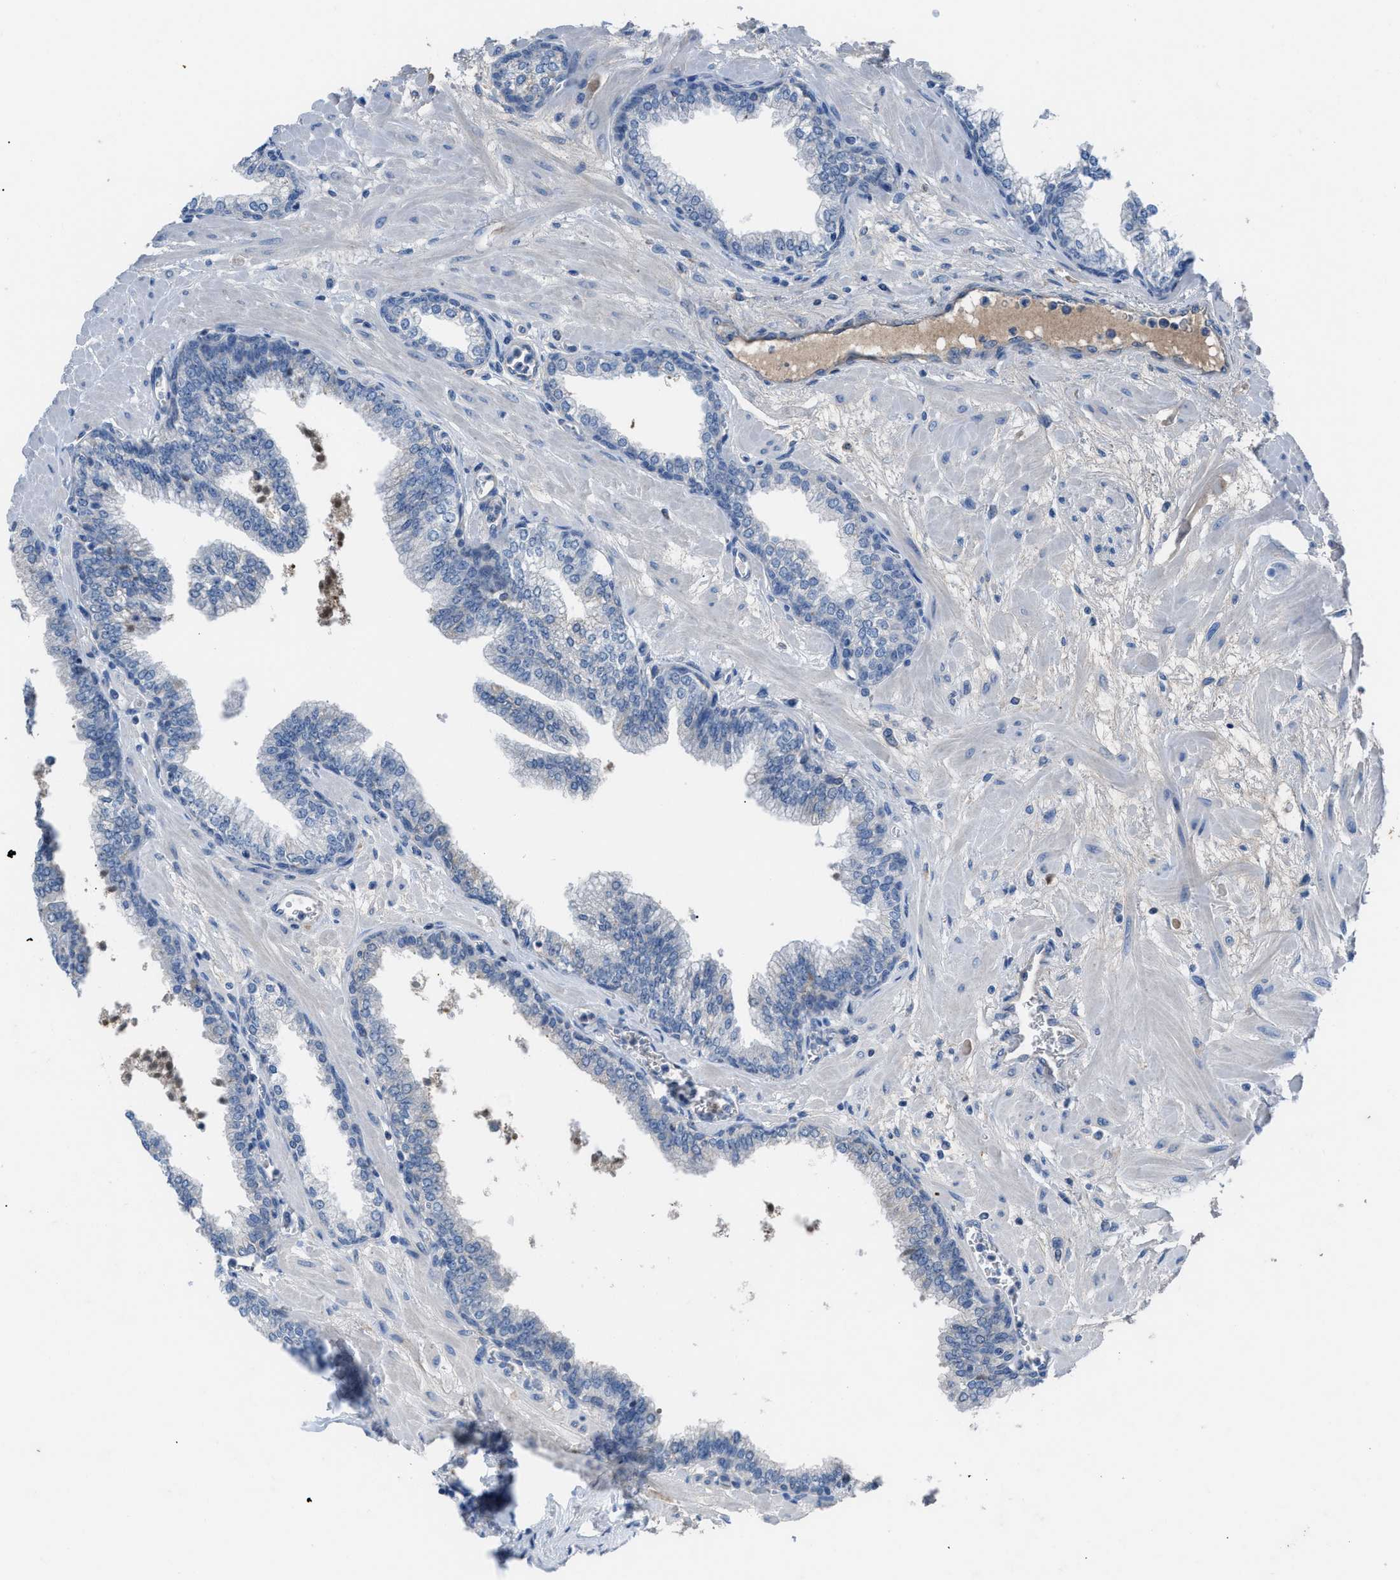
{"staining": {"intensity": "negative", "quantity": "none", "location": "none"}, "tissue": "prostate", "cell_type": "Glandular cells", "image_type": "normal", "snomed": [{"axis": "morphology", "description": "Normal tissue, NOS"}, {"axis": "morphology", "description": "Urothelial carcinoma, Low grade"}, {"axis": "topography", "description": "Urinary bladder"}, {"axis": "topography", "description": "Prostate"}], "caption": "High power microscopy histopathology image of an immunohistochemistry histopathology image of benign prostate, revealing no significant positivity in glandular cells. (Stains: DAB (3,3'-diaminobenzidine) IHC with hematoxylin counter stain, Microscopy: brightfield microscopy at high magnification).", "gene": "HPX", "patient": {"sex": "male", "age": 60}}